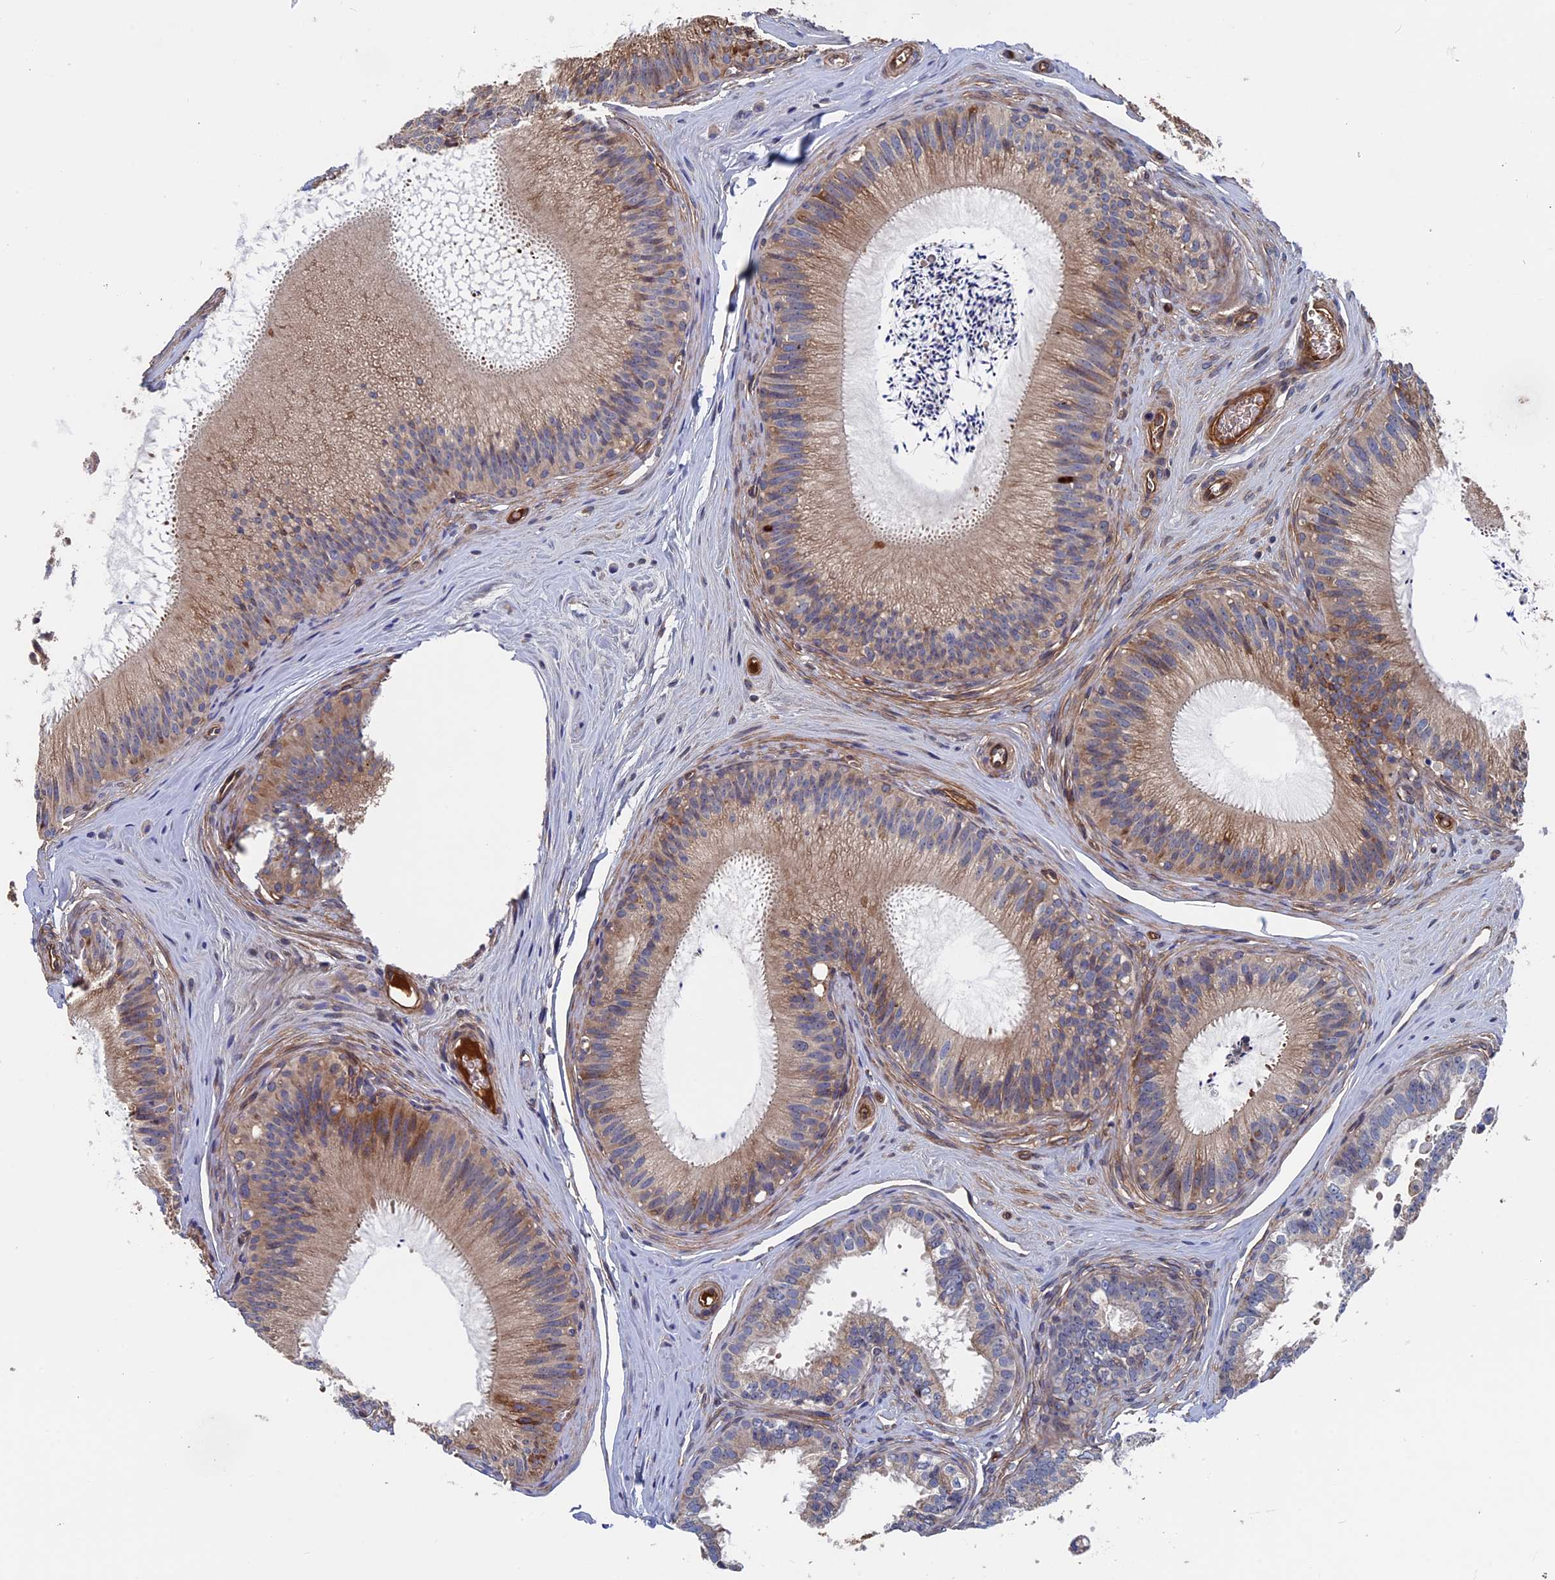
{"staining": {"intensity": "weak", "quantity": "25%-75%", "location": "cytoplasmic/membranous"}, "tissue": "epididymis", "cell_type": "Glandular cells", "image_type": "normal", "snomed": [{"axis": "morphology", "description": "Normal tissue, NOS"}, {"axis": "topography", "description": "Epididymis"}], "caption": "Unremarkable epididymis demonstrates weak cytoplasmic/membranous expression in approximately 25%-75% of glandular cells.", "gene": "RPUSD1", "patient": {"sex": "male", "age": 46}}